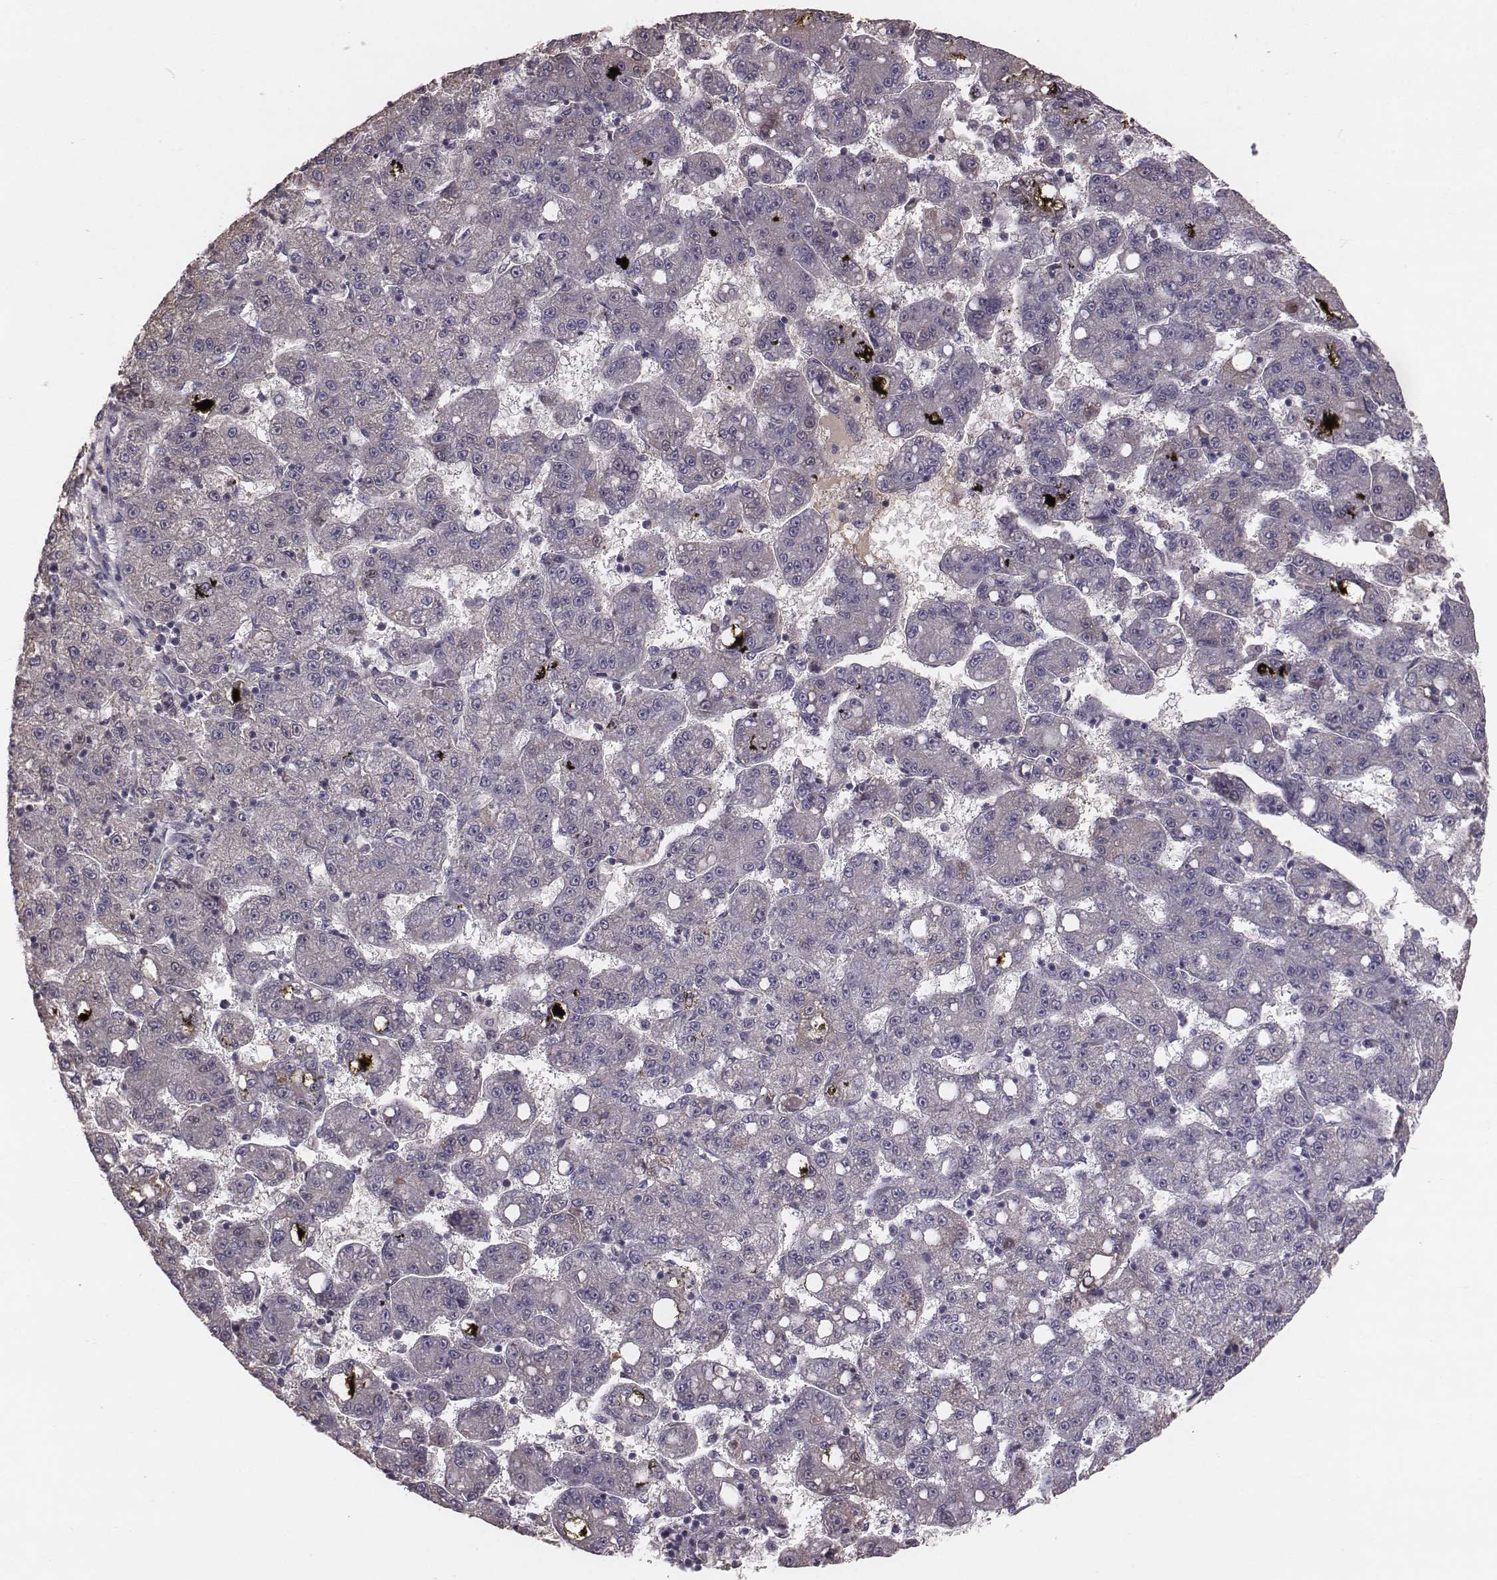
{"staining": {"intensity": "negative", "quantity": "none", "location": "none"}, "tissue": "liver cancer", "cell_type": "Tumor cells", "image_type": "cancer", "snomed": [{"axis": "morphology", "description": "Carcinoma, Hepatocellular, NOS"}, {"axis": "topography", "description": "Liver"}], "caption": "An image of human hepatocellular carcinoma (liver) is negative for staining in tumor cells.", "gene": "SMIM24", "patient": {"sex": "female", "age": 65}}